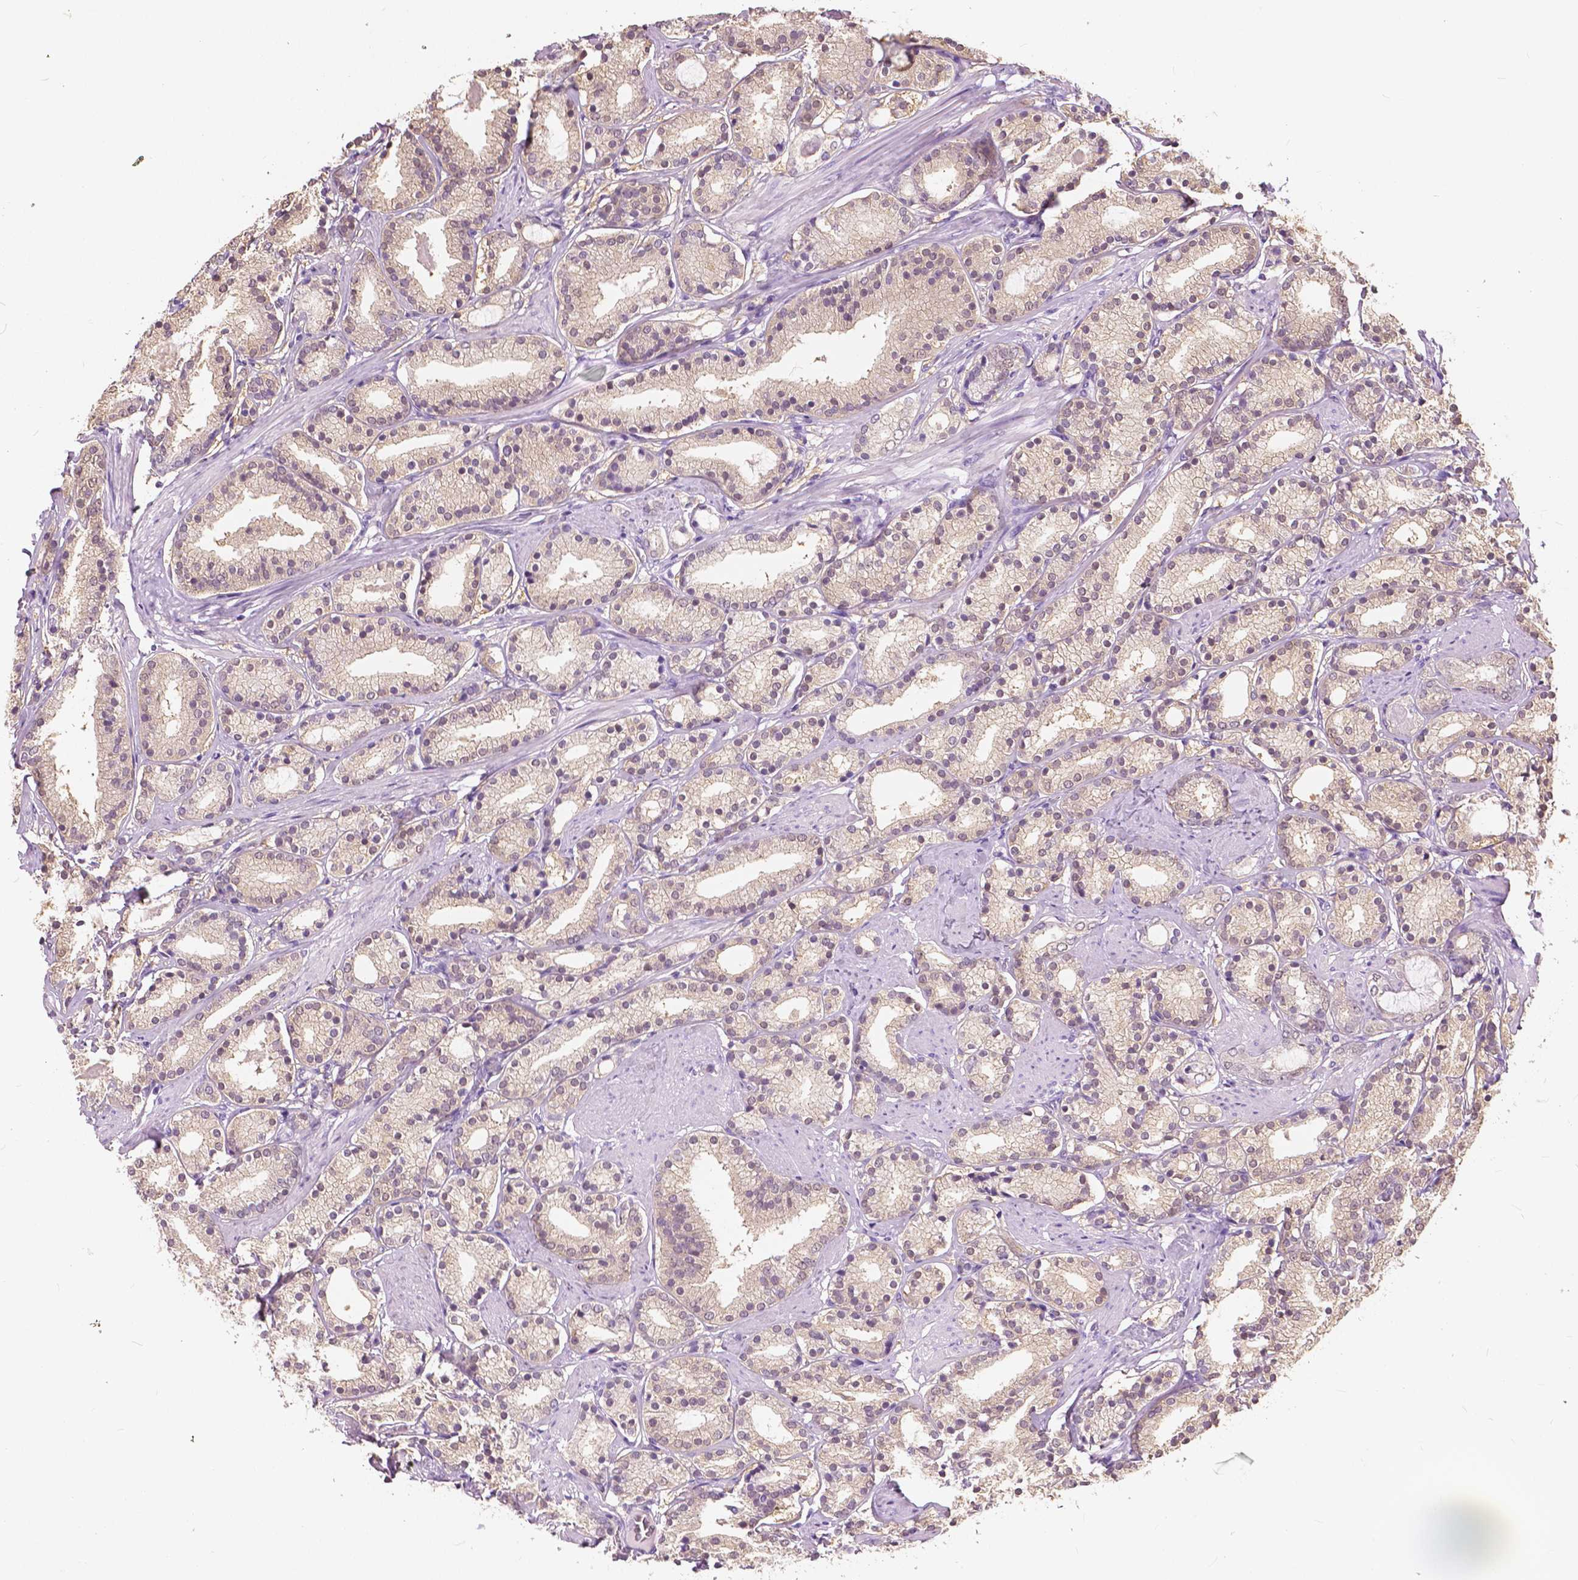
{"staining": {"intensity": "weak", "quantity": ">75%", "location": "cytoplasmic/membranous,nuclear"}, "tissue": "prostate cancer", "cell_type": "Tumor cells", "image_type": "cancer", "snomed": [{"axis": "morphology", "description": "Adenocarcinoma, High grade"}, {"axis": "topography", "description": "Prostate"}], "caption": "This photomicrograph shows high-grade adenocarcinoma (prostate) stained with immunohistochemistry (IHC) to label a protein in brown. The cytoplasmic/membranous and nuclear of tumor cells show weak positivity for the protein. Nuclei are counter-stained blue.", "gene": "TKFC", "patient": {"sex": "male", "age": 63}}